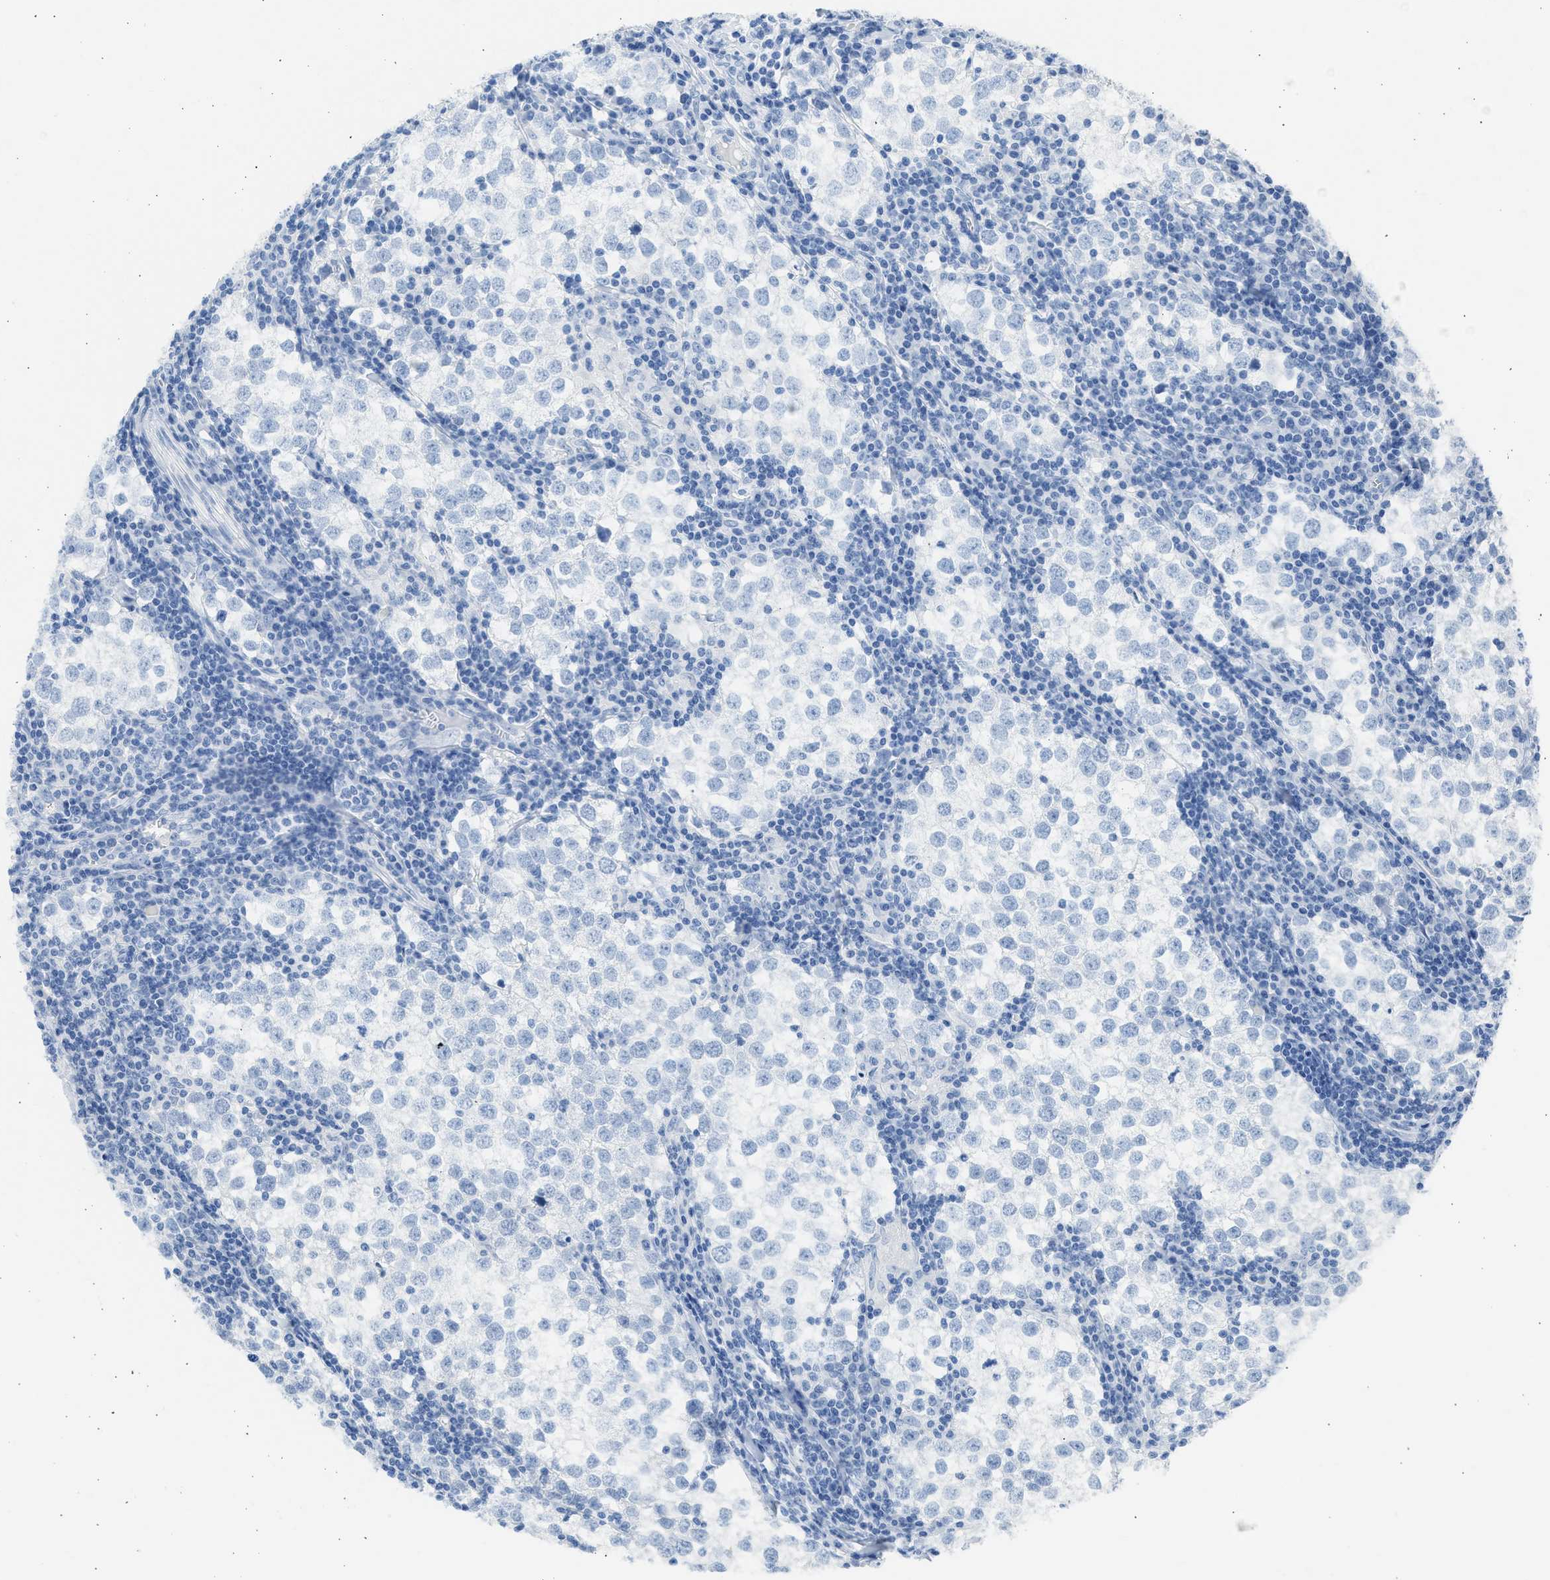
{"staining": {"intensity": "negative", "quantity": "none", "location": "none"}, "tissue": "testis cancer", "cell_type": "Tumor cells", "image_type": "cancer", "snomed": [{"axis": "morphology", "description": "Seminoma, NOS"}, {"axis": "morphology", "description": "Carcinoma, Embryonal, NOS"}, {"axis": "topography", "description": "Testis"}], "caption": "Tumor cells show no significant expression in testis cancer.", "gene": "SULT2A1", "patient": {"sex": "male", "age": 36}}